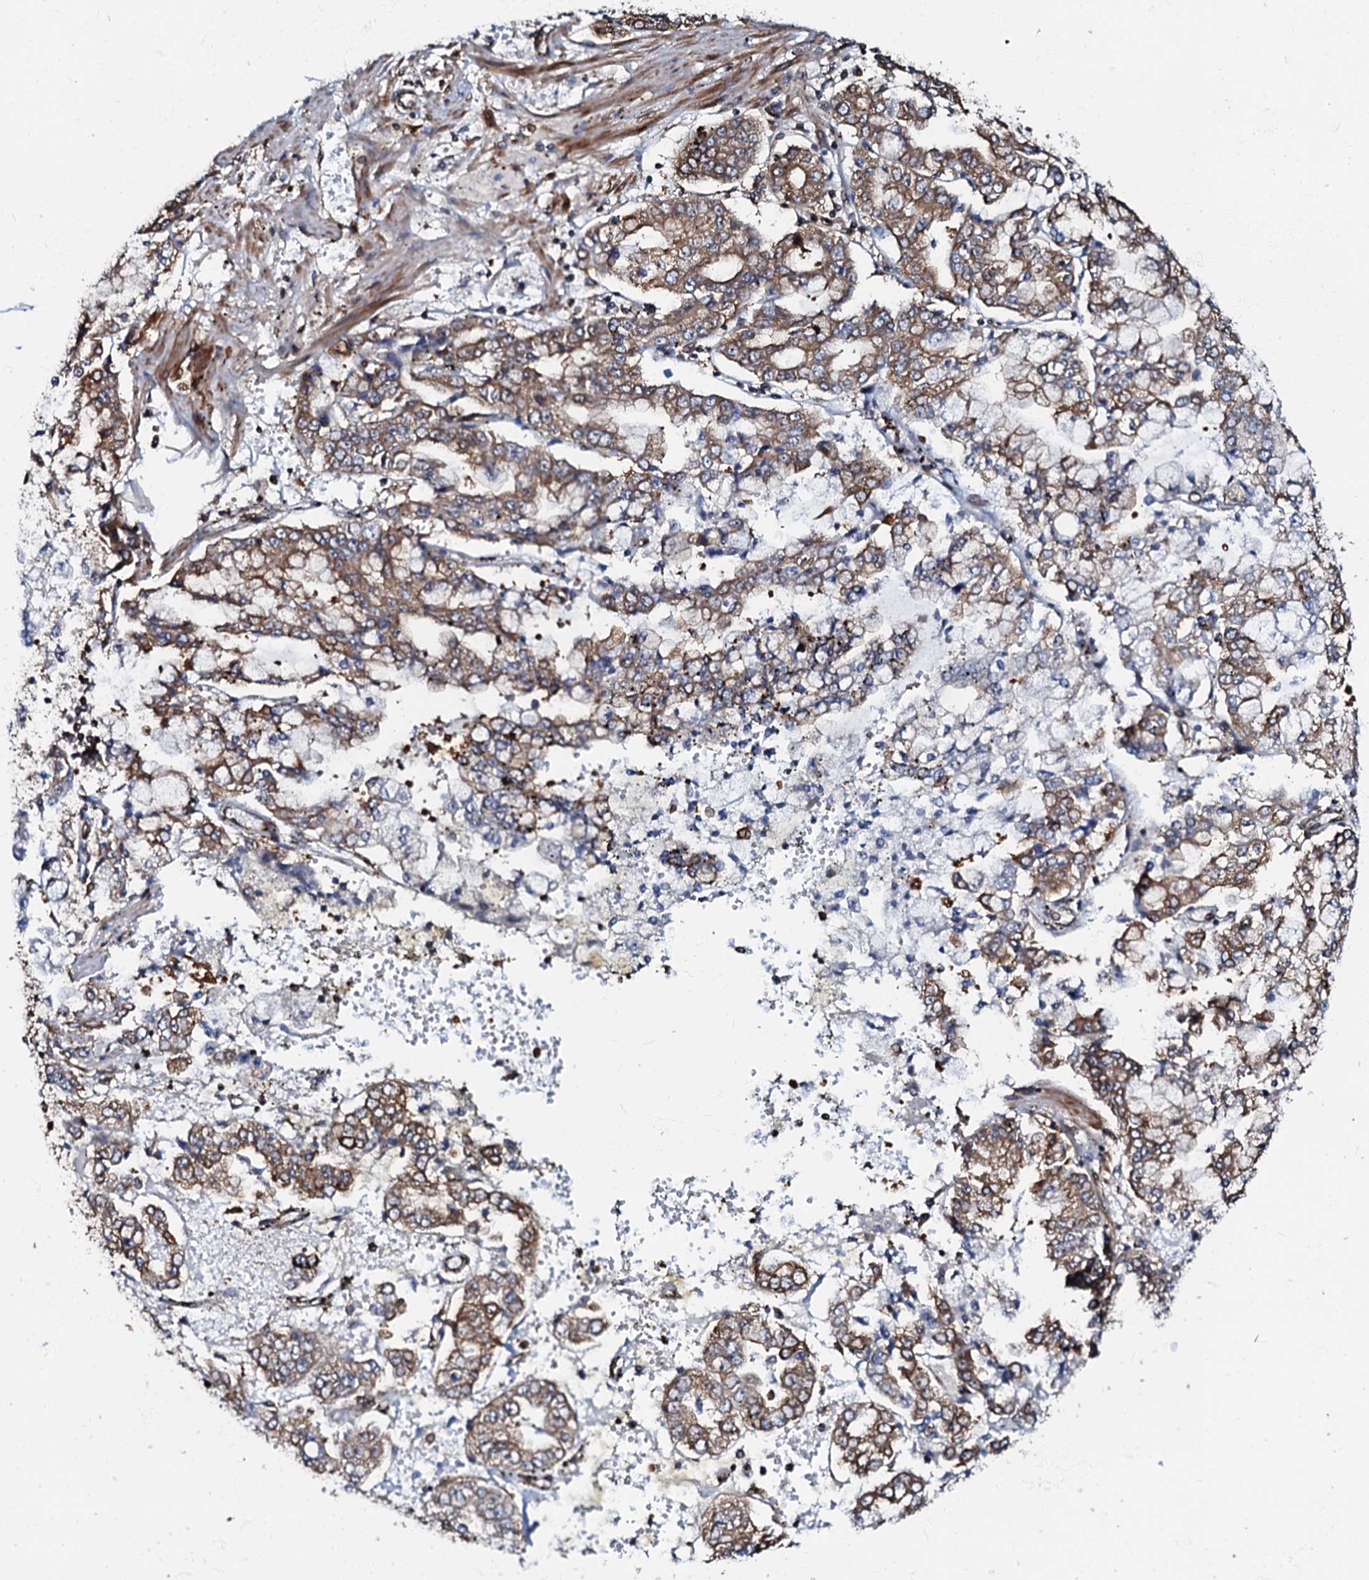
{"staining": {"intensity": "moderate", "quantity": ">75%", "location": "cytoplasmic/membranous"}, "tissue": "stomach cancer", "cell_type": "Tumor cells", "image_type": "cancer", "snomed": [{"axis": "morphology", "description": "Adenocarcinoma, NOS"}, {"axis": "topography", "description": "Stomach"}], "caption": "A brown stain shows moderate cytoplasmic/membranous expression of a protein in adenocarcinoma (stomach) tumor cells.", "gene": "OSBP", "patient": {"sex": "male", "age": 76}}